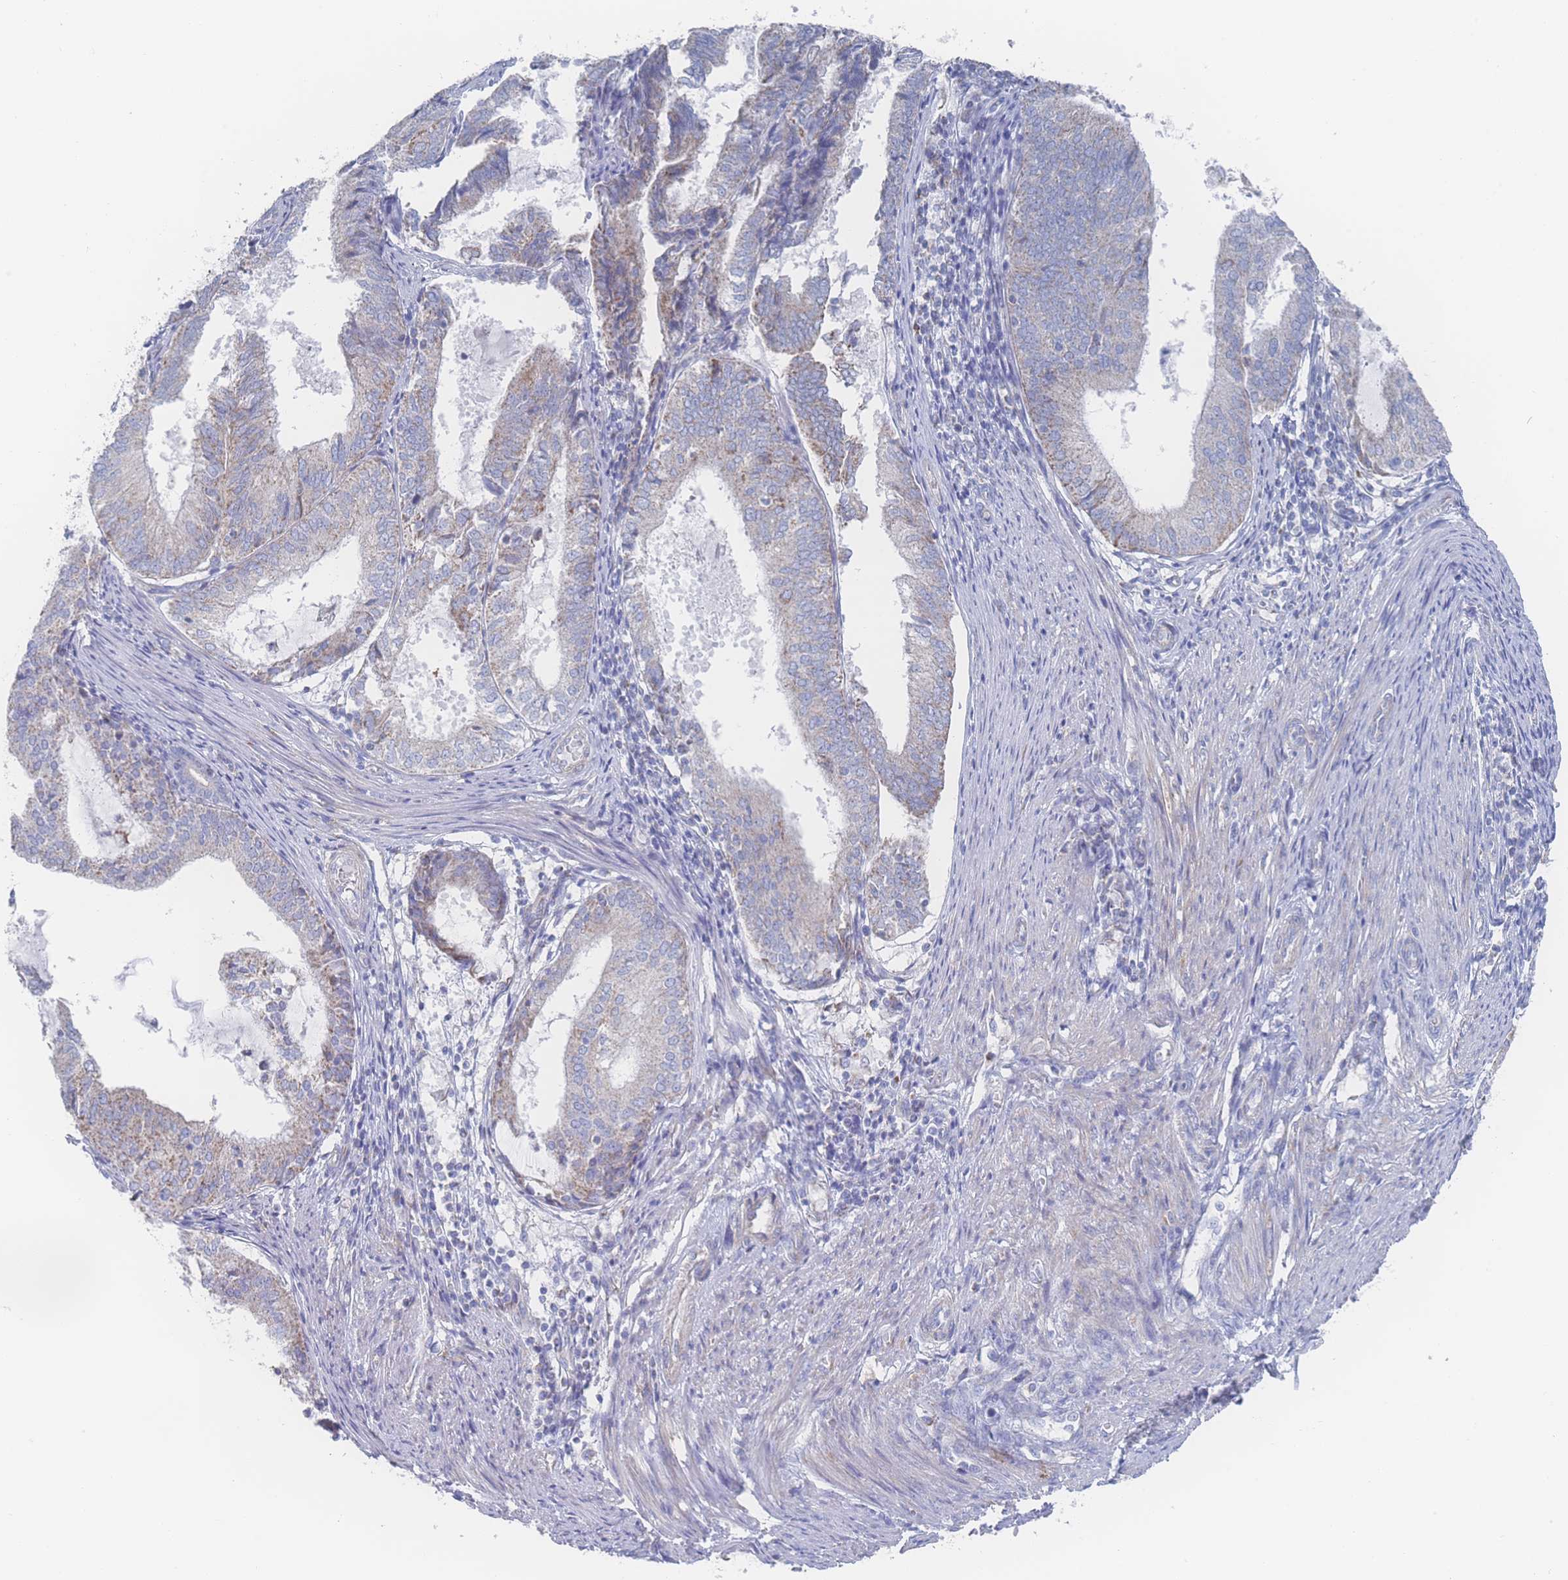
{"staining": {"intensity": "moderate", "quantity": "<25%", "location": "cytoplasmic/membranous"}, "tissue": "endometrial cancer", "cell_type": "Tumor cells", "image_type": "cancer", "snomed": [{"axis": "morphology", "description": "Adenocarcinoma, NOS"}, {"axis": "topography", "description": "Endometrium"}], "caption": "Approximately <25% of tumor cells in human endometrial cancer exhibit moderate cytoplasmic/membranous protein expression as visualized by brown immunohistochemical staining.", "gene": "SNPH", "patient": {"sex": "female", "age": 81}}